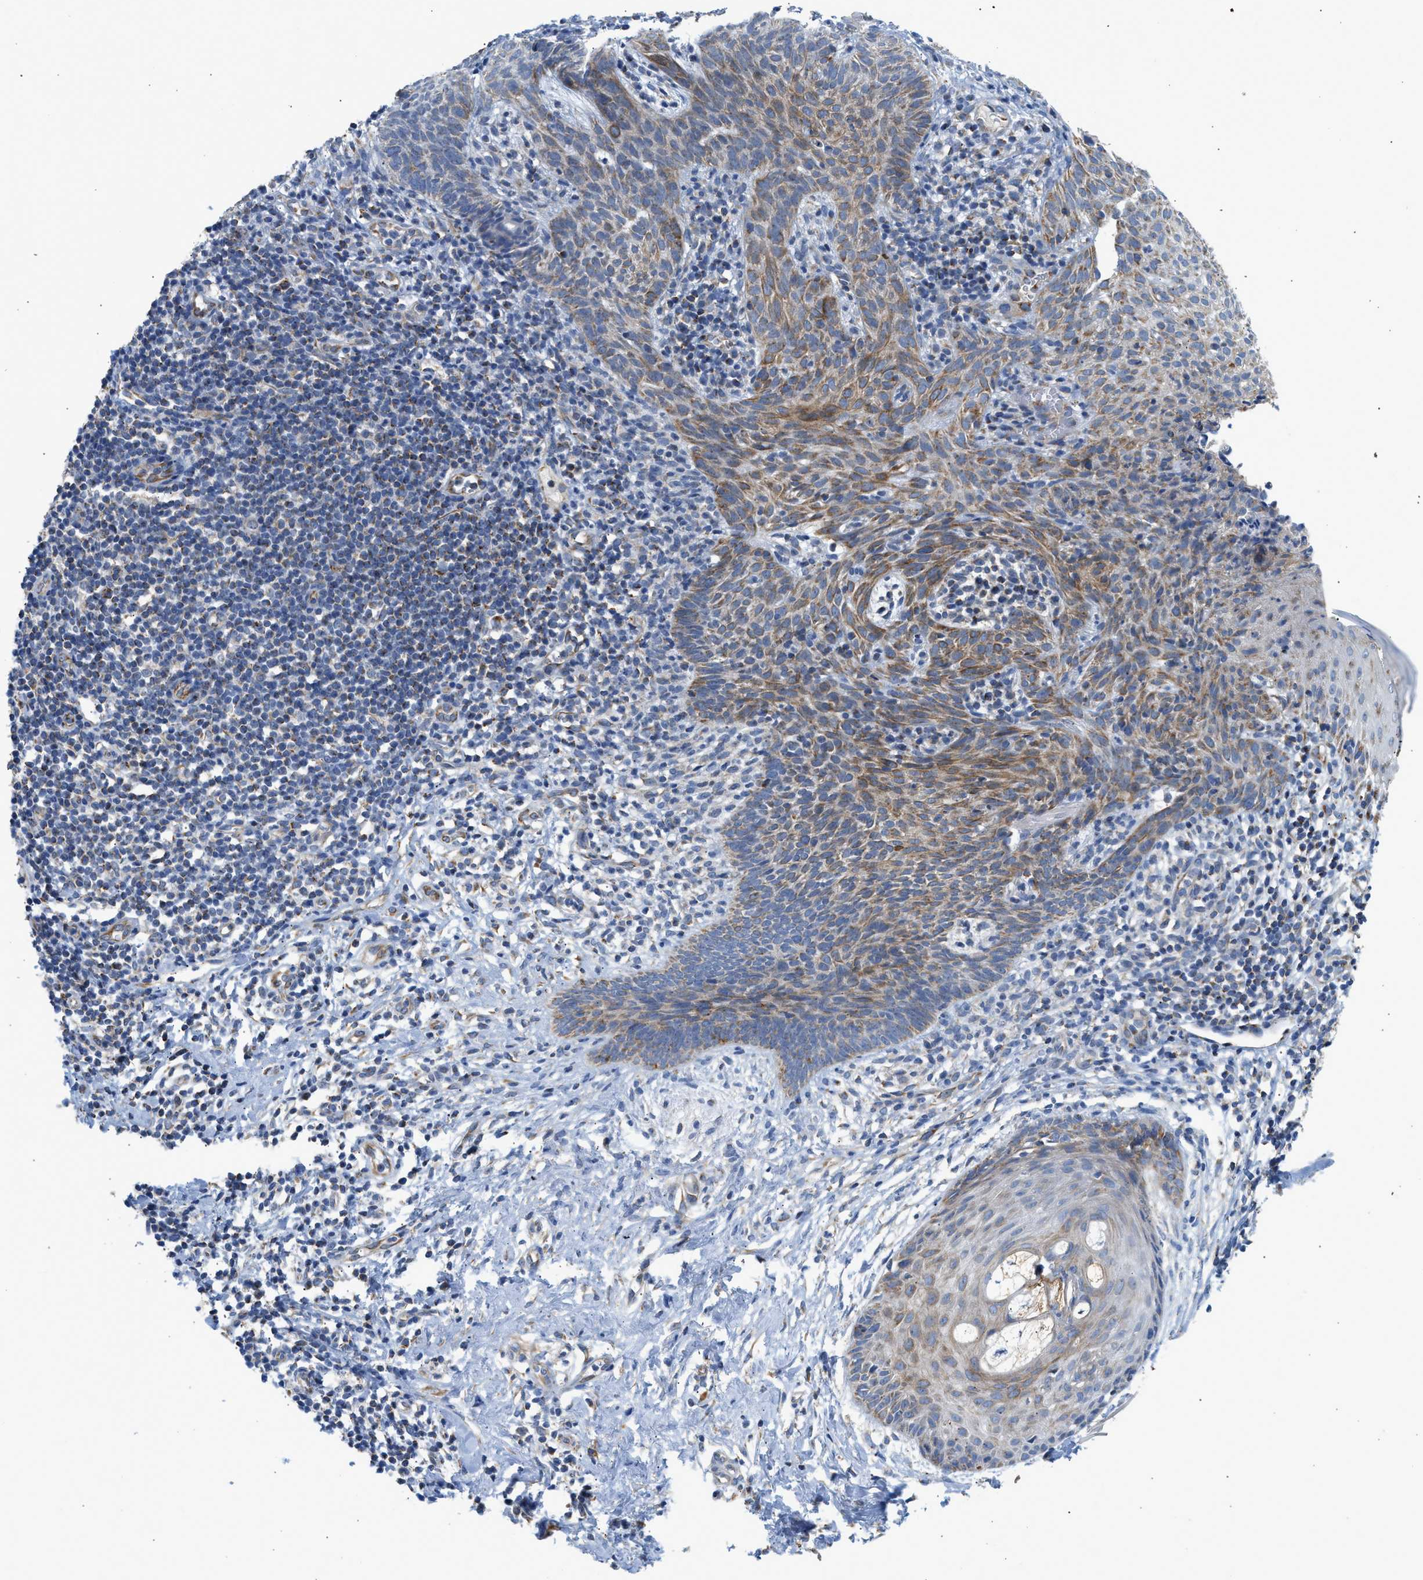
{"staining": {"intensity": "moderate", "quantity": "25%-75%", "location": "cytoplasmic/membranous"}, "tissue": "skin cancer", "cell_type": "Tumor cells", "image_type": "cancer", "snomed": [{"axis": "morphology", "description": "Basal cell carcinoma"}, {"axis": "topography", "description": "Skin"}], "caption": "Skin cancer (basal cell carcinoma) tissue displays moderate cytoplasmic/membranous expression in approximately 25%-75% of tumor cells, visualized by immunohistochemistry.", "gene": "GOT2", "patient": {"sex": "male", "age": 60}}